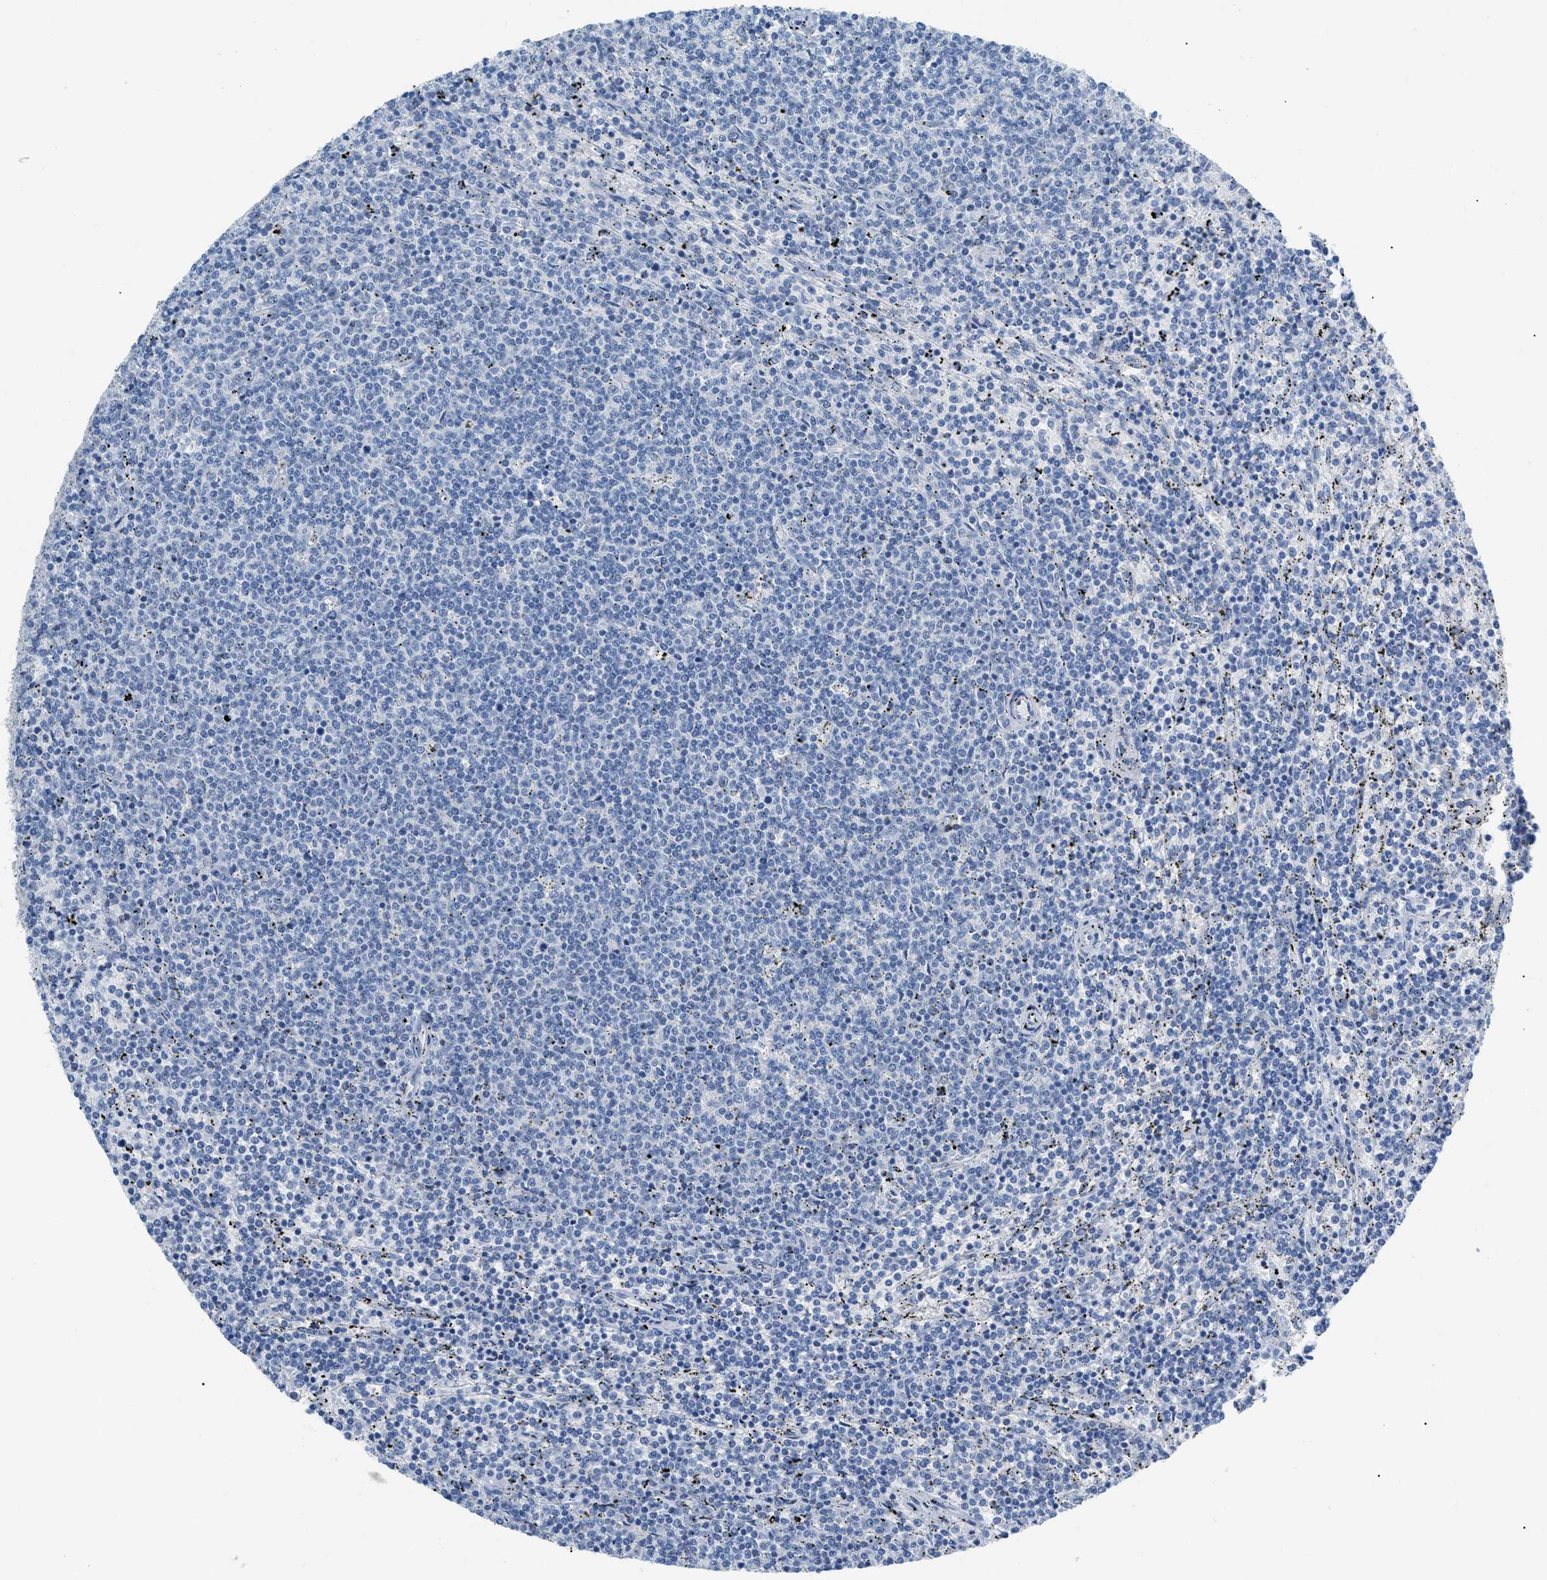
{"staining": {"intensity": "negative", "quantity": "none", "location": "none"}, "tissue": "lymphoma", "cell_type": "Tumor cells", "image_type": "cancer", "snomed": [{"axis": "morphology", "description": "Malignant lymphoma, non-Hodgkin's type, Low grade"}, {"axis": "topography", "description": "Spleen"}], "caption": "Lymphoma was stained to show a protein in brown. There is no significant positivity in tumor cells.", "gene": "HSF2", "patient": {"sex": "female", "age": 50}}